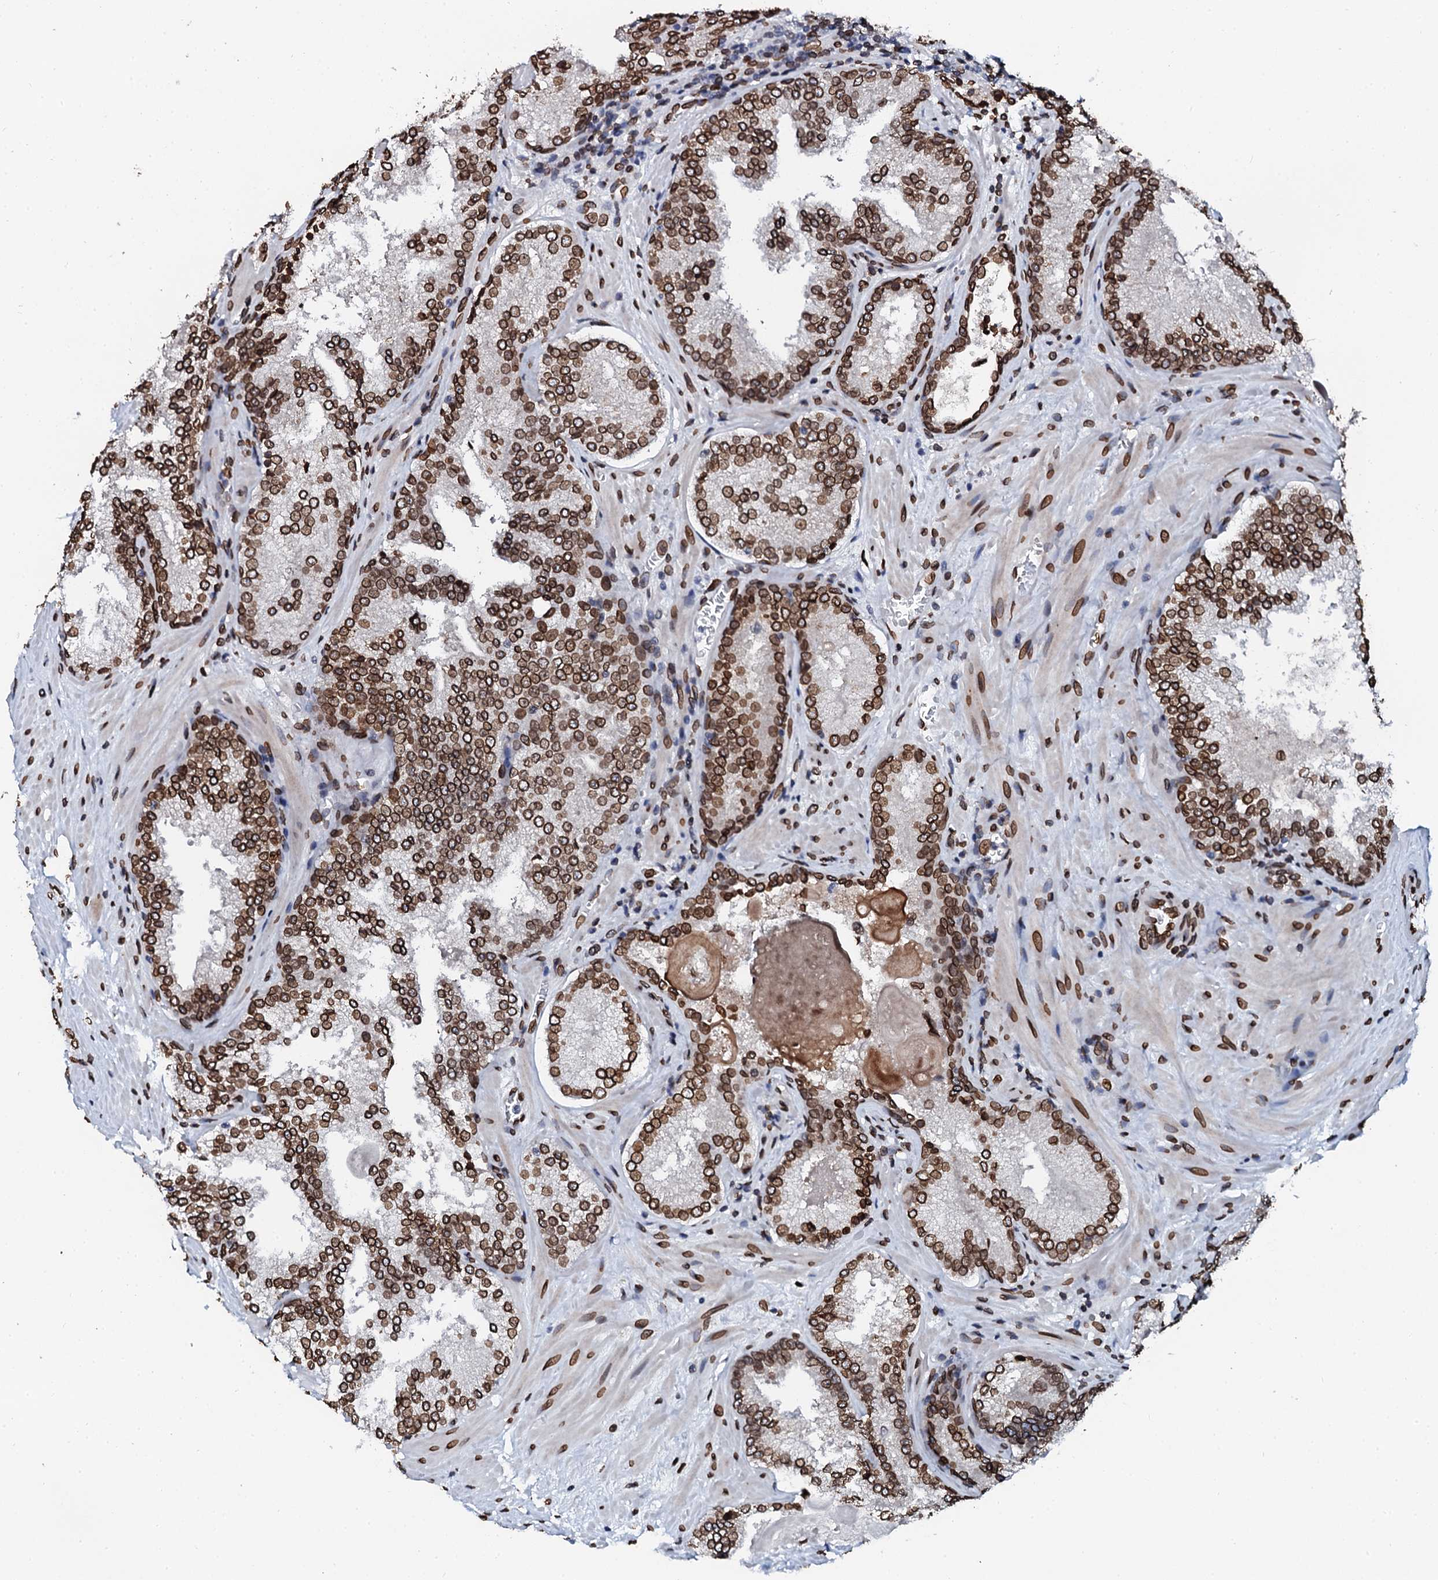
{"staining": {"intensity": "strong", "quantity": ">75%", "location": "cytoplasmic/membranous,nuclear"}, "tissue": "prostate cancer", "cell_type": "Tumor cells", "image_type": "cancer", "snomed": [{"axis": "morphology", "description": "Adenocarcinoma, Low grade"}, {"axis": "topography", "description": "Prostate"}], "caption": "High-magnification brightfield microscopy of adenocarcinoma (low-grade) (prostate) stained with DAB (3,3'-diaminobenzidine) (brown) and counterstained with hematoxylin (blue). tumor cells exhibit strong cytoplasmic/membranous and nuclear expression is seen in approximately>75% of cells.", "gene": "KATNAL2", "patient": {"sex": "male", "age": 74}}